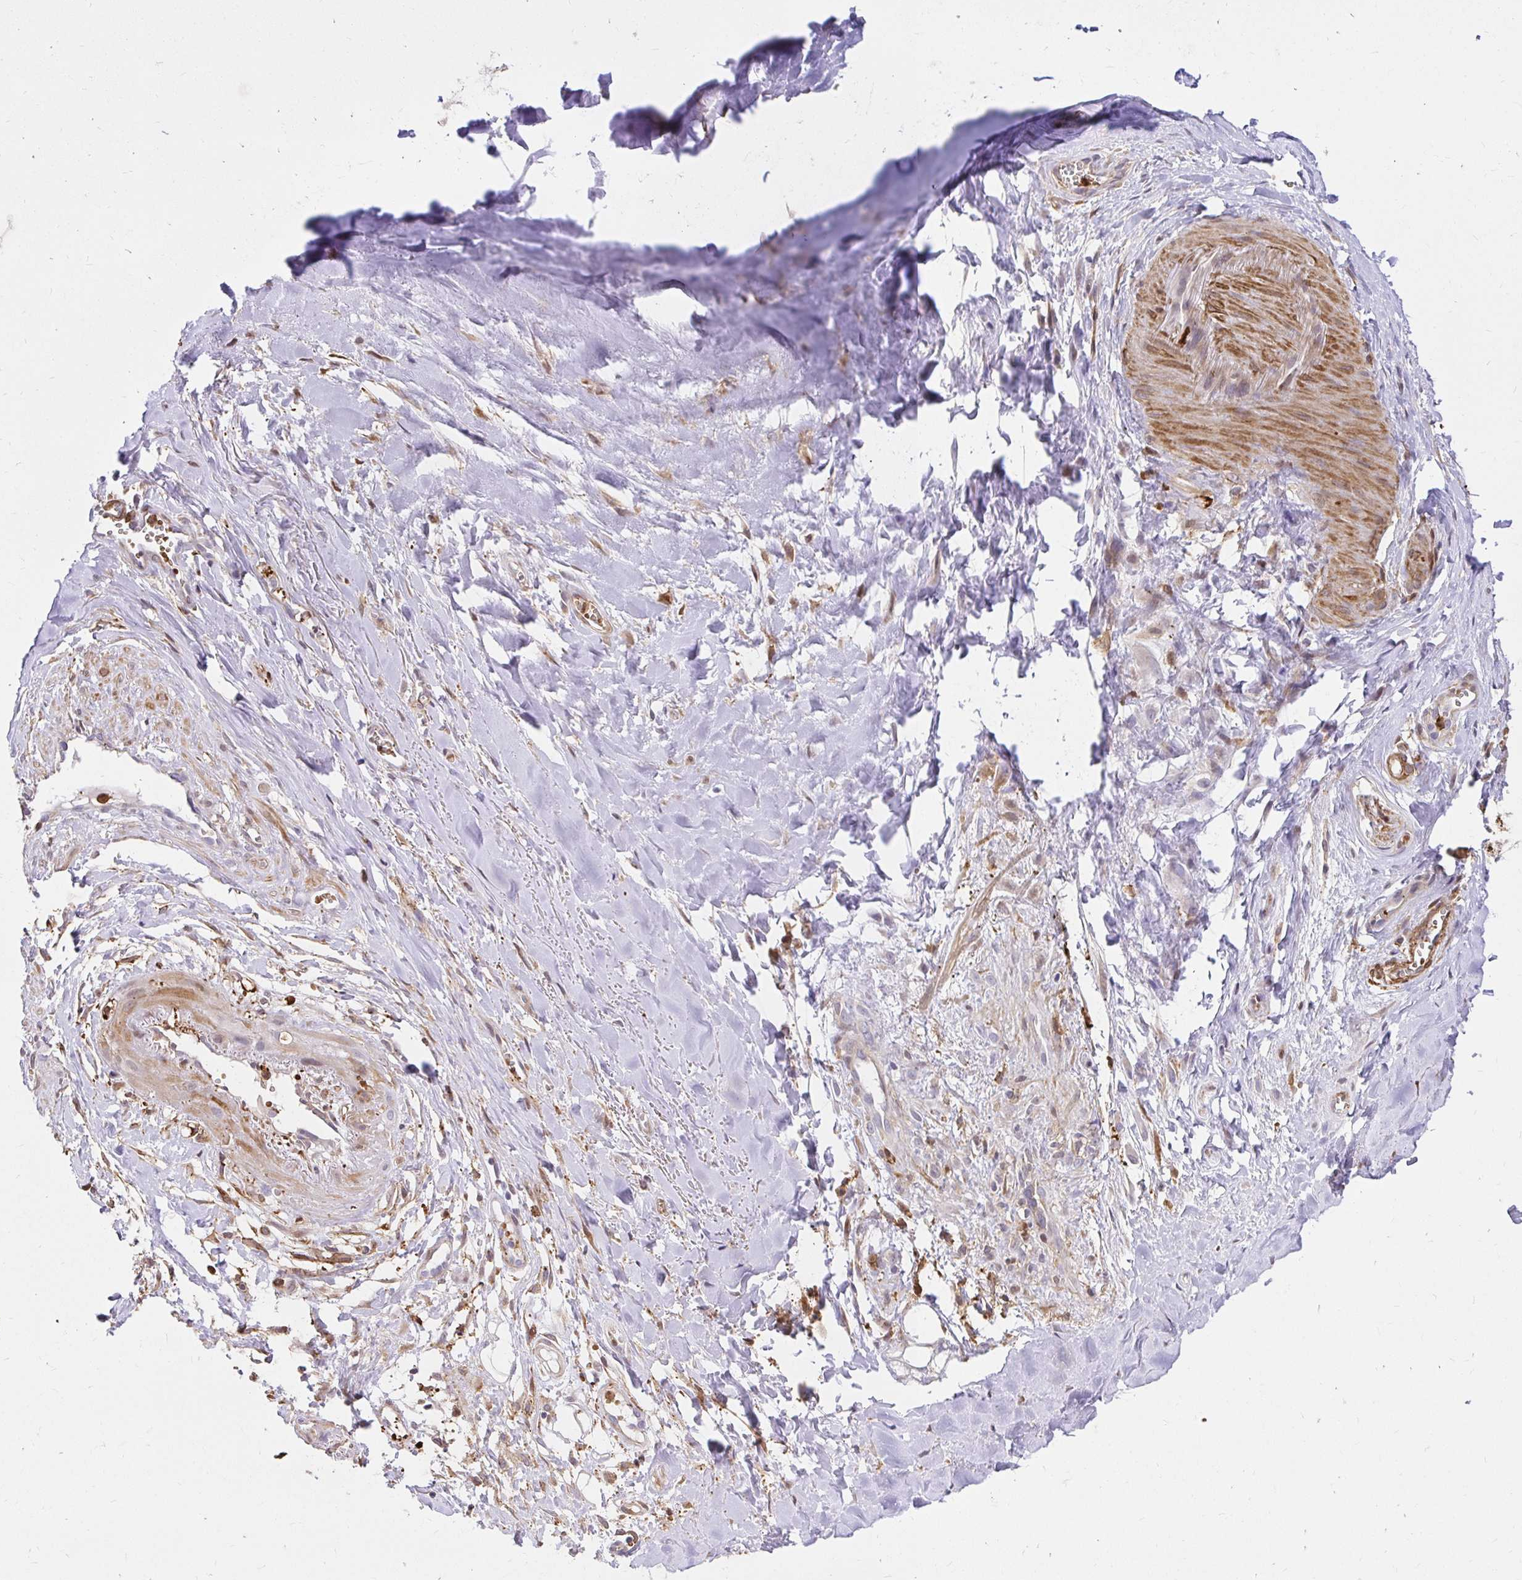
{"staining": {"intensity": "negative", "quantity": "none", "location": "none"}, "tissue": "adipose tissue", "cell_type": "Adipocytes", "image_type": "normal", "snomed": [{"axis": "morphology", "description": "Normal tissue, NOS"}, {"axis": "topography", "description": "Cartilage tissue"}, {"axis": "topography", "description": "Nasopharynx"}, {"axis": "topography", "description": "Thyroid gland"}], "caption": "Adipocytes show no significant expression in normal adipose tissue. The staining was performed using DAB (3,3'-diaminobenzidine) to visualize the protein expression in brown, while the nuclei were stained in blue with hematoxylin (Magnification: 20x).", "gene": "GSN", "patient": {"sex": "male", "age": 63}}